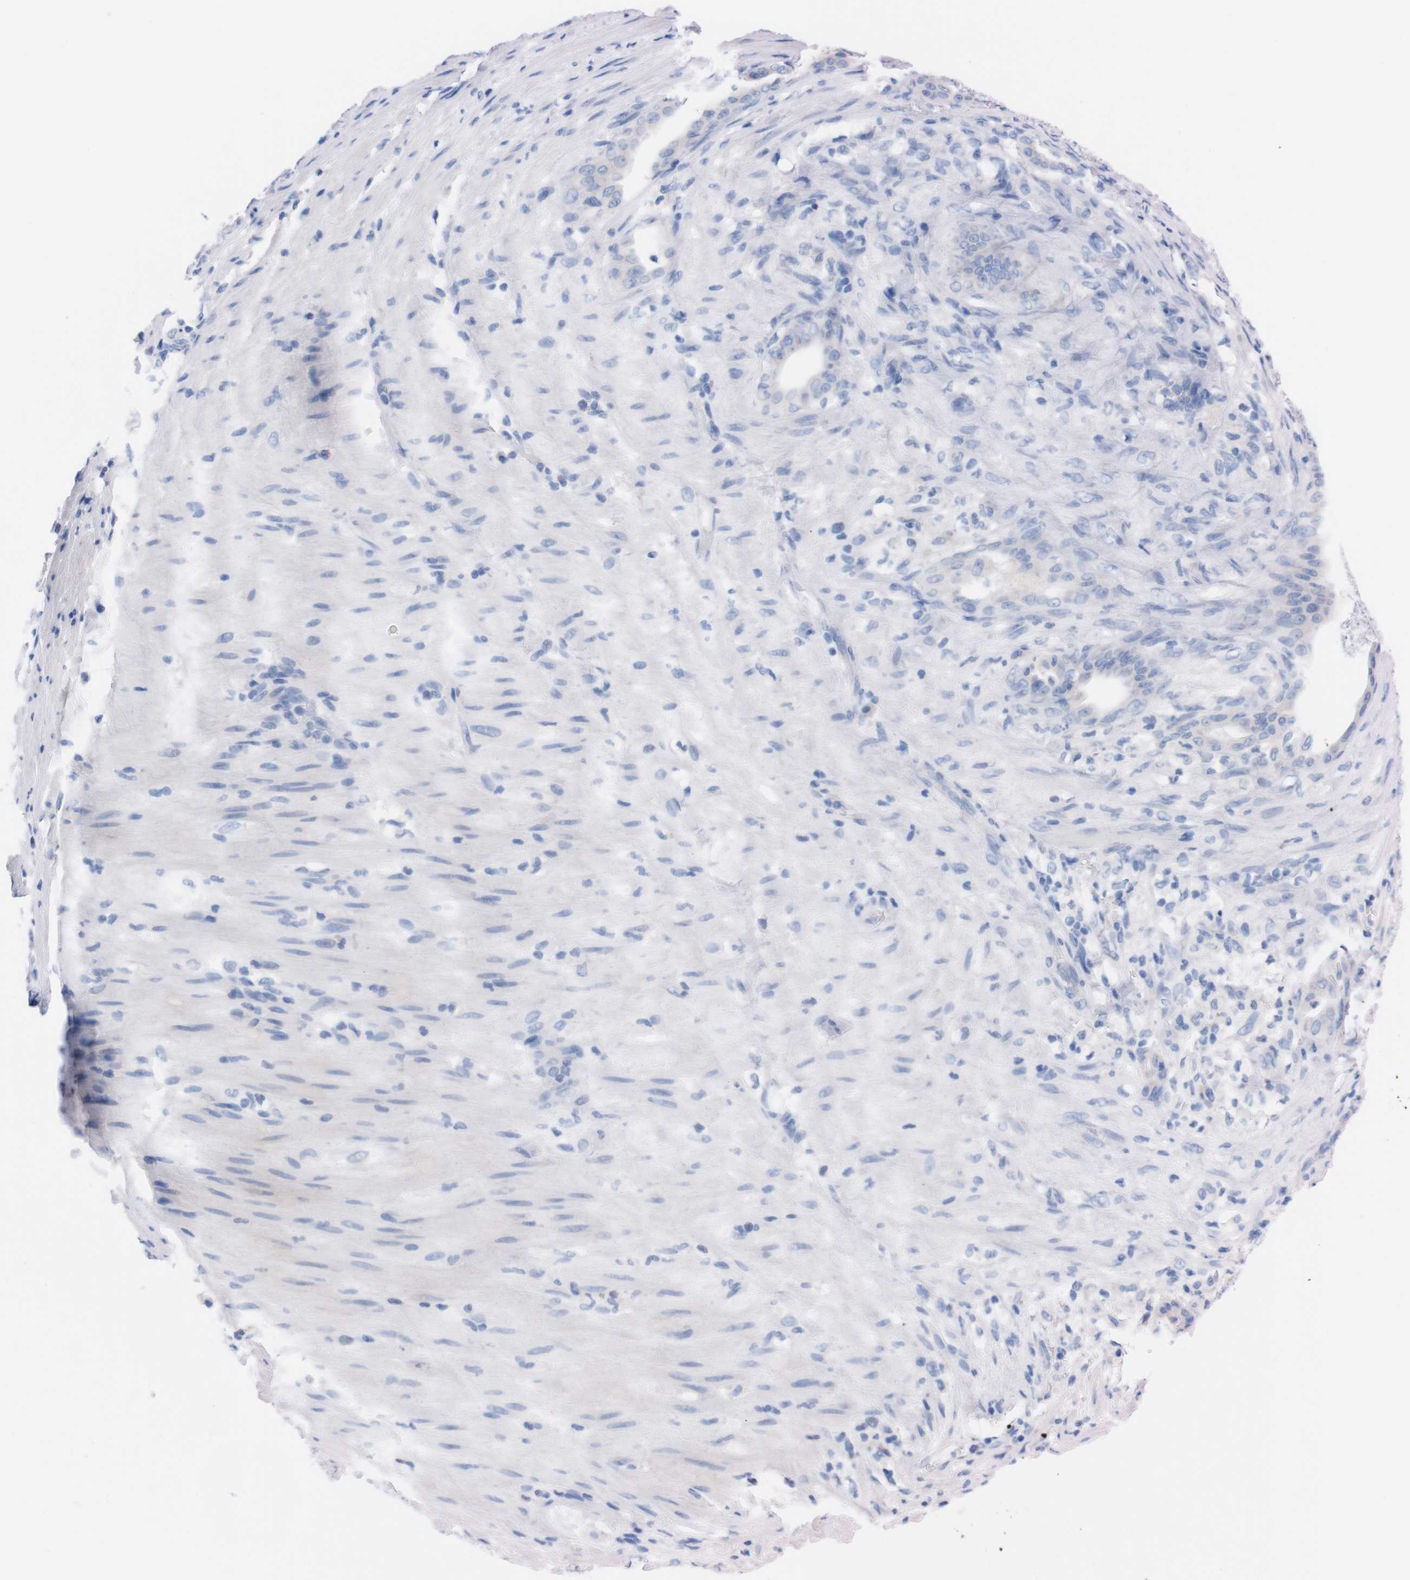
{"staining": {"intensity": "negative", "quantity": "none", "location": "none"}, "tissue": "pancreatic cancer", "cell_type": "Tumor cells", "image_type": "cancer", "snomed": [{"axis": "morphology", "description": "Adenocarcinoma, NOS"}, {"axis": "topography", "description": "Pancreas"}], "caption": "This is an immunohistochemistry (IHC) histopathology image of human pancreatic cancer. There is no expression in tumor cells.", "gene": "TMEM243", "patient": {"sex": "male", "age": 63}}